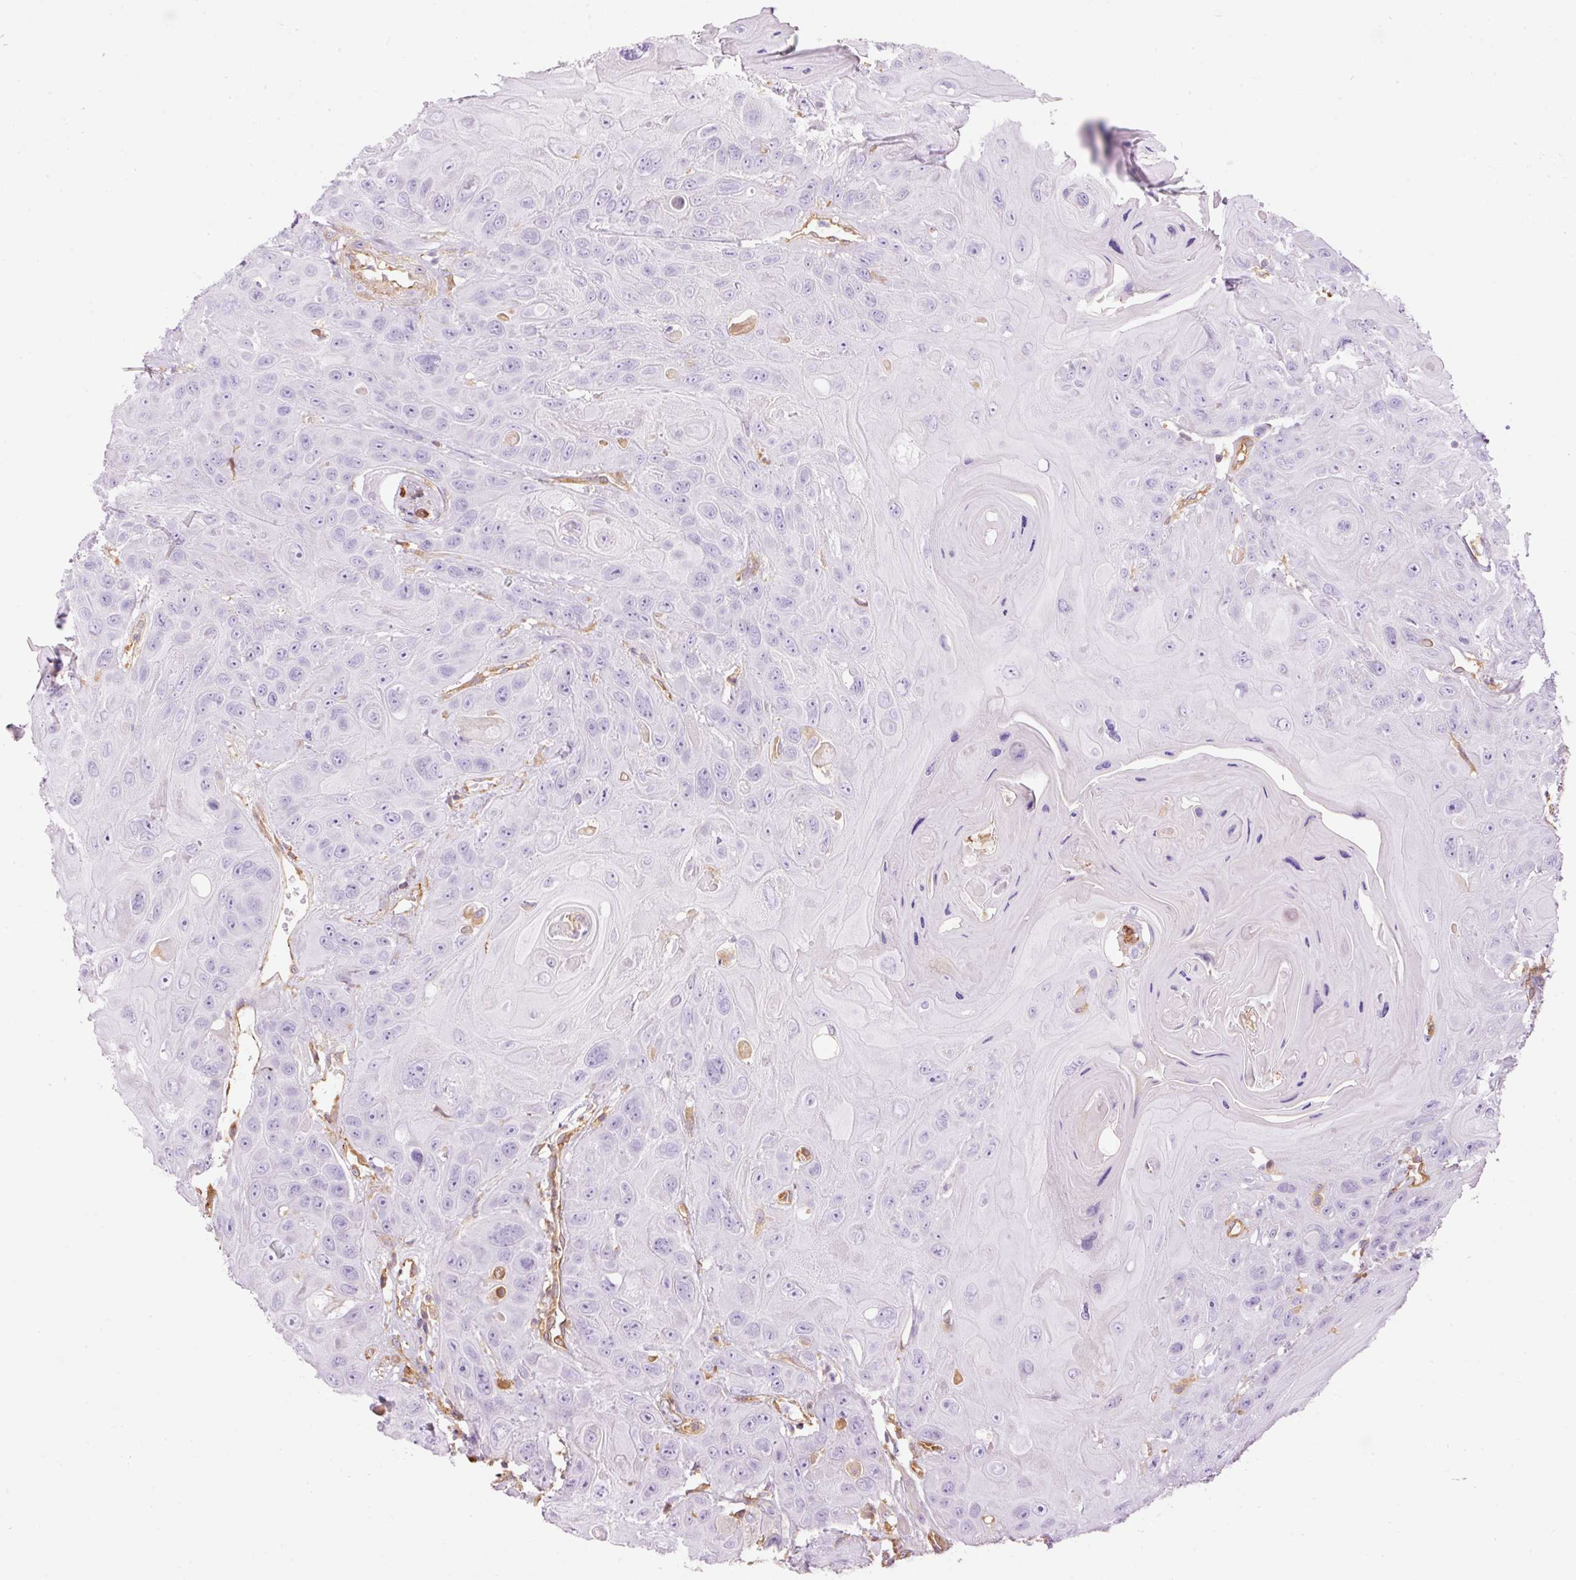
{"staining": {"intensity": "negative", "quantity": "none", "location": "none"}, "tissue": "head and neck cancer", "cell_type": "Tumor cells", "image_type": "cancer", "snomed": [{"axis": "morphology", "description": "Squamous cell carcinoma, NOS"}, {"axis": "topography", "description": "Head-Neck"}], "caption": "This is an immunohistochemistry (IHC) histopathology image of human head and neck cancer. There is no expression in tumor cells.", "gene": "IL10RB", "patient": {"sex": "female", "age": 59}}